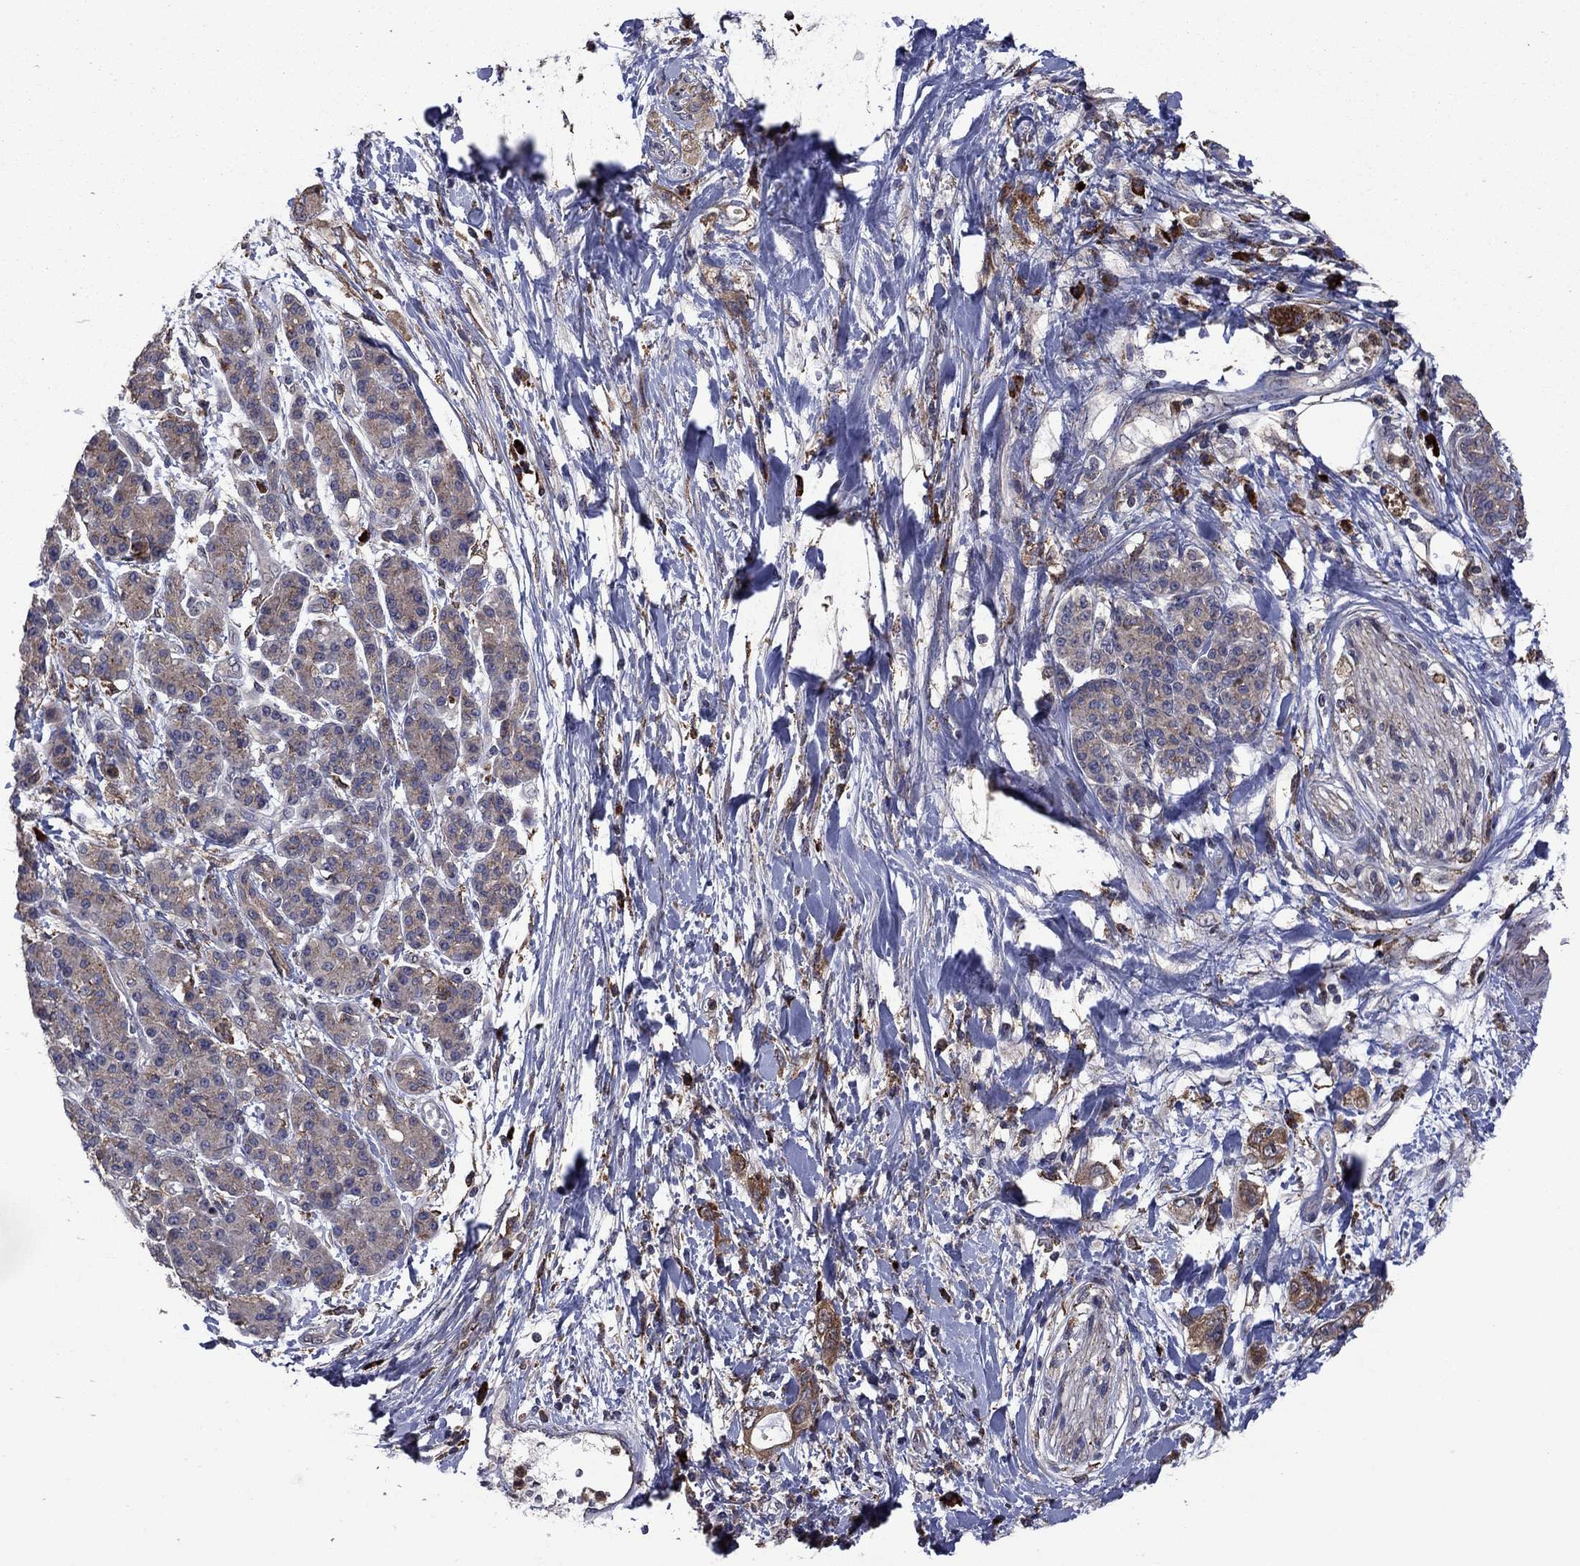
{"staining": {"intensity": "weak", "quantity": ">75%", "location": "cytoplasmic/membranous"}, "tissue": "pancreatic cancer", "cell_type": "Tumor cells", "image_type": "cancer", "snomed": [{"axis": "morphology", "description": "Adenocarcinoma, NOS"}, {"axis": "topography", "description": "Pancreas"}], "caption": "This is a histology image of IHC staining of pancreatic adenocarcinoma, which shows weak expression in the cytoplasmic/membranous of tumor cells.", "gene": "MEA1", "patient": {"sex": "female", "age": 56}}